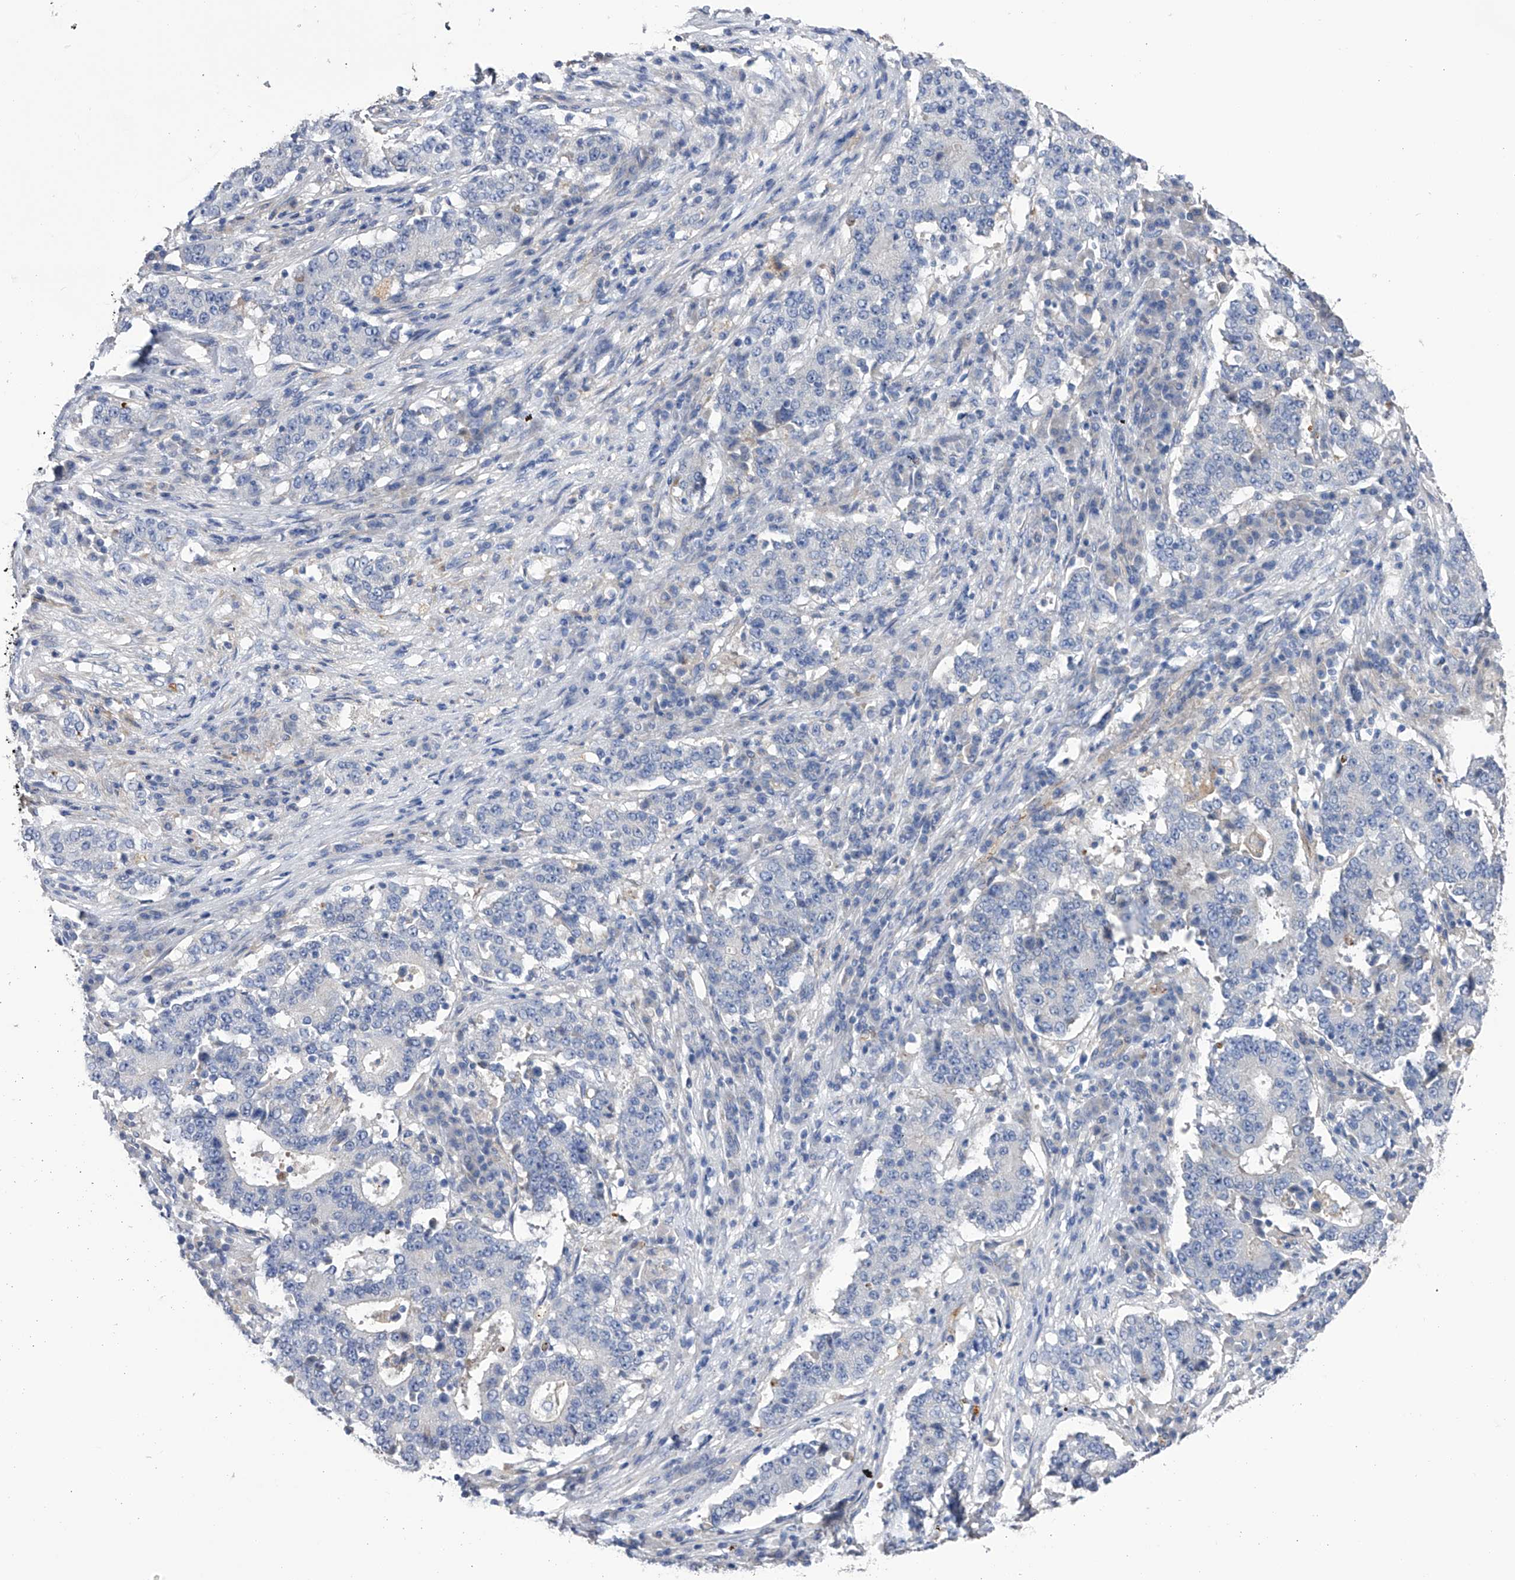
{"staining": {"intensity": "negative", "quantity": "none", "location": "none"}, "tissue": "stomach cancer", "cell_type": "Tumor cells", "image_type": "cancer", "snomed": [{"axis": "morphology", "description": "Adenocarcinoma, NOS"}, {"axis": "topography", "description": "Stomach"}], "caption": "IHC of adenocarcinoma (stomach) shows no expression in tumor cells.", "gene": "RWDD2A", "patient": {"sex": "male", "age": 59}}